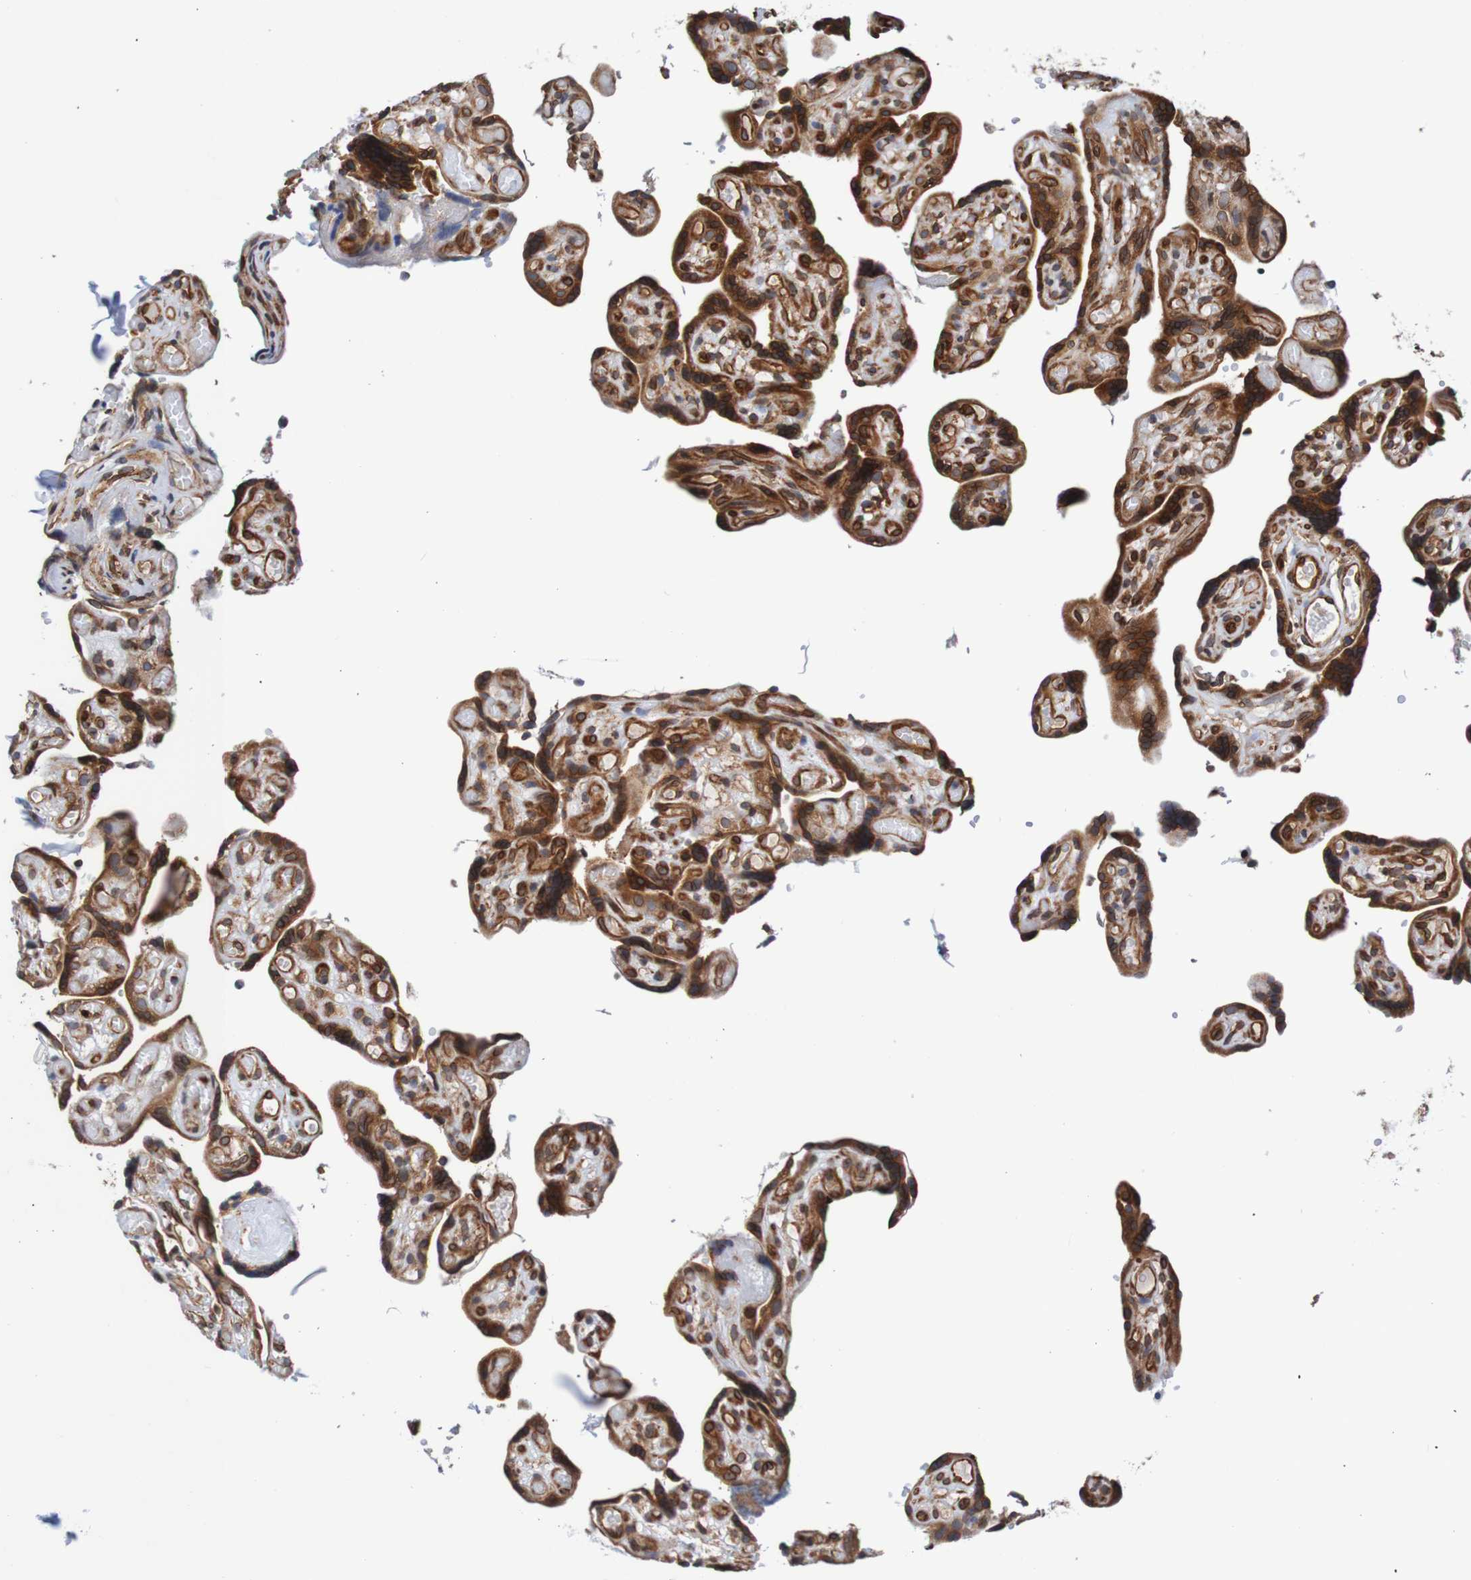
{"staining": {"intensity": "strong", "quantity": ">75%", "location": "cytoplasmic/membranous"}, "tissue": "placenta", "cell_type": "Decidual cells", "image_type": "normal", "snomed": [{"axis": "morphology", "description": "Normal tissue, NOS"}, {"axis": "topography", "description": "Placenta"}], "caption": "Brown immunohistochemical staining in unremarkable placenta shows strong cytoplasmic/membranous expression in about >75% of decidual cells. (DAB (3,3'-diaminobenzidine) = brown stain, brightfield microscopy at high magnification).", "gene": "TMEM109", "patient": {"sex": "female", "age": 30}}